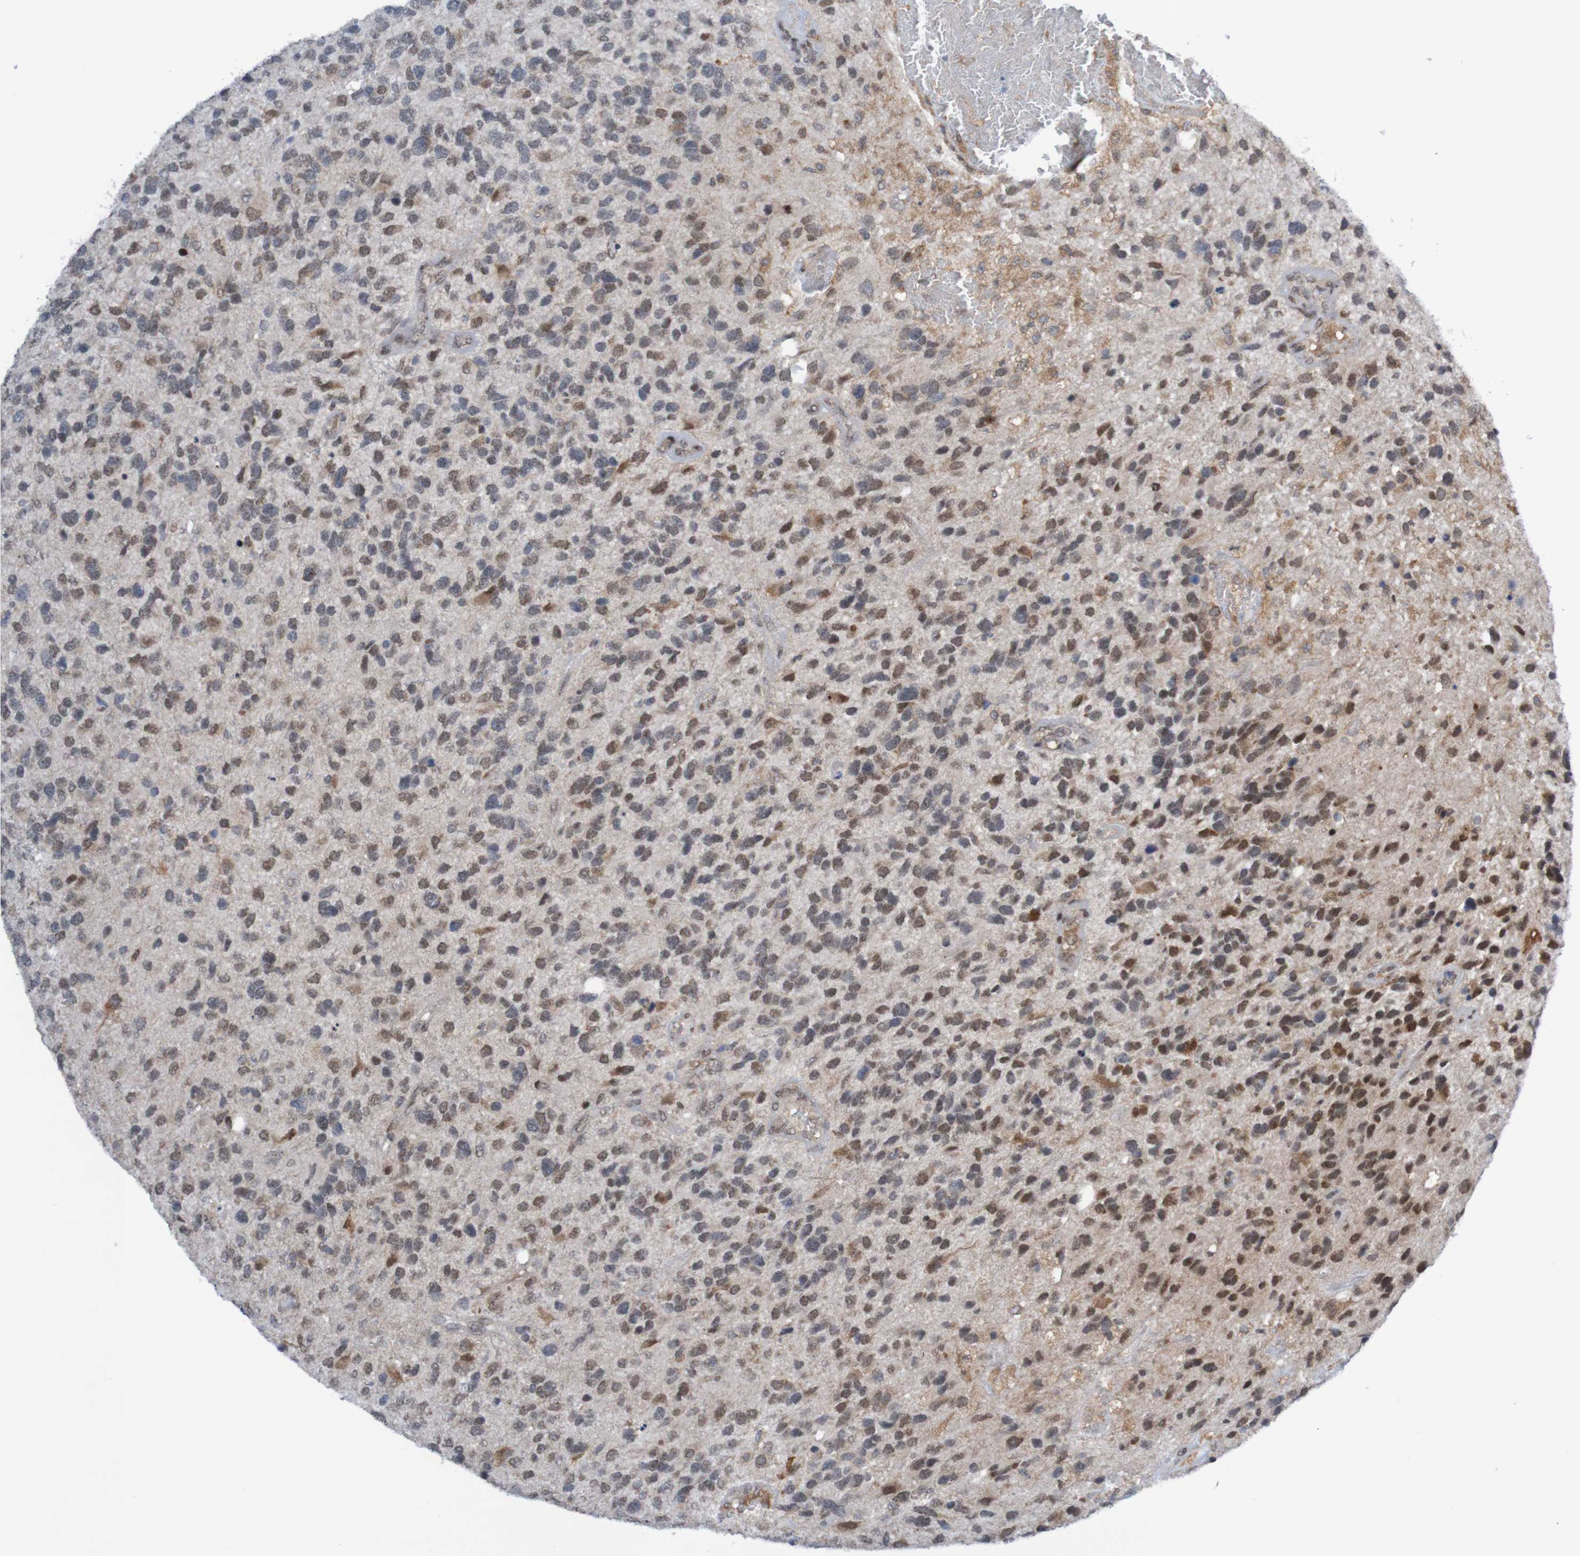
{"staining": {"intensity": "negative", "quantity": "none", "location": "none"}, "tissue": "glioma", "cell_type": "Tumor cells", "image_type": "cancer", "snomed": [{"axis": "morphology", "description": "Glioma, malignant, High grade"}, {"axis": "topography", "description": "Brain"}], "caption": "Malignant high-grade glioma stained for a protein using IHC displays no staining tumor cells.", "gene": "ITLN1", "patient": {"sex": "female", "age": 58}}